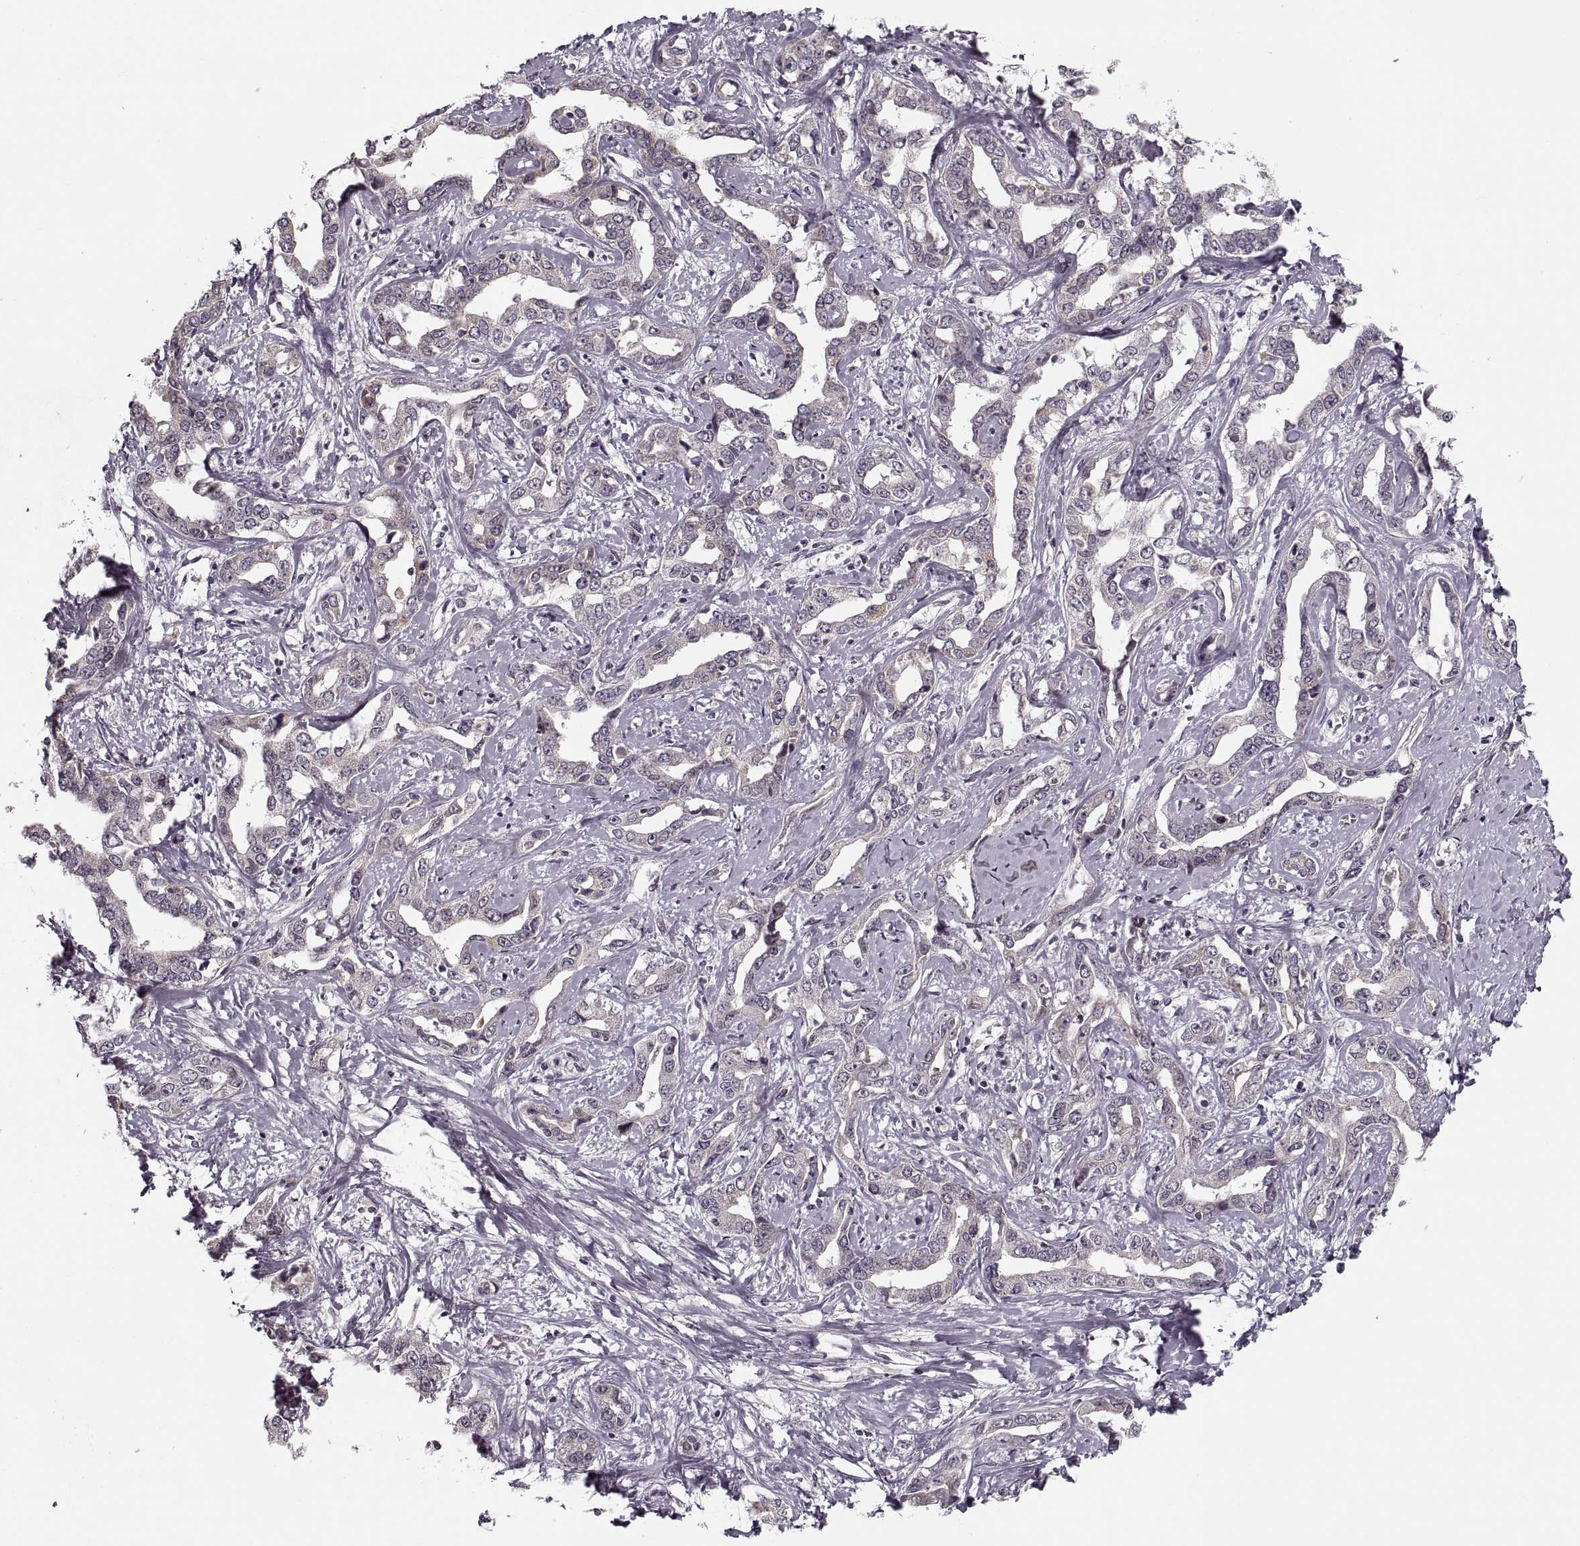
{"staining": {"intensity": "negative", "quantity": "none", "location": "none"}, "tissue": "liver cancer", "cell_type": "Tumor cells", "image_type": "cancer", "snomed": [{"axis": "morphology", "description": "Cholangiocarcinoma"}, {"axis": "topography", "description": "Liver"}], "caption": "Immunohistochemistry (IHC) of human liver cancer exhibits no staining in tumor cells.", "gene": "ASIC3", "patient": {"sex": "male", "age": 59}}